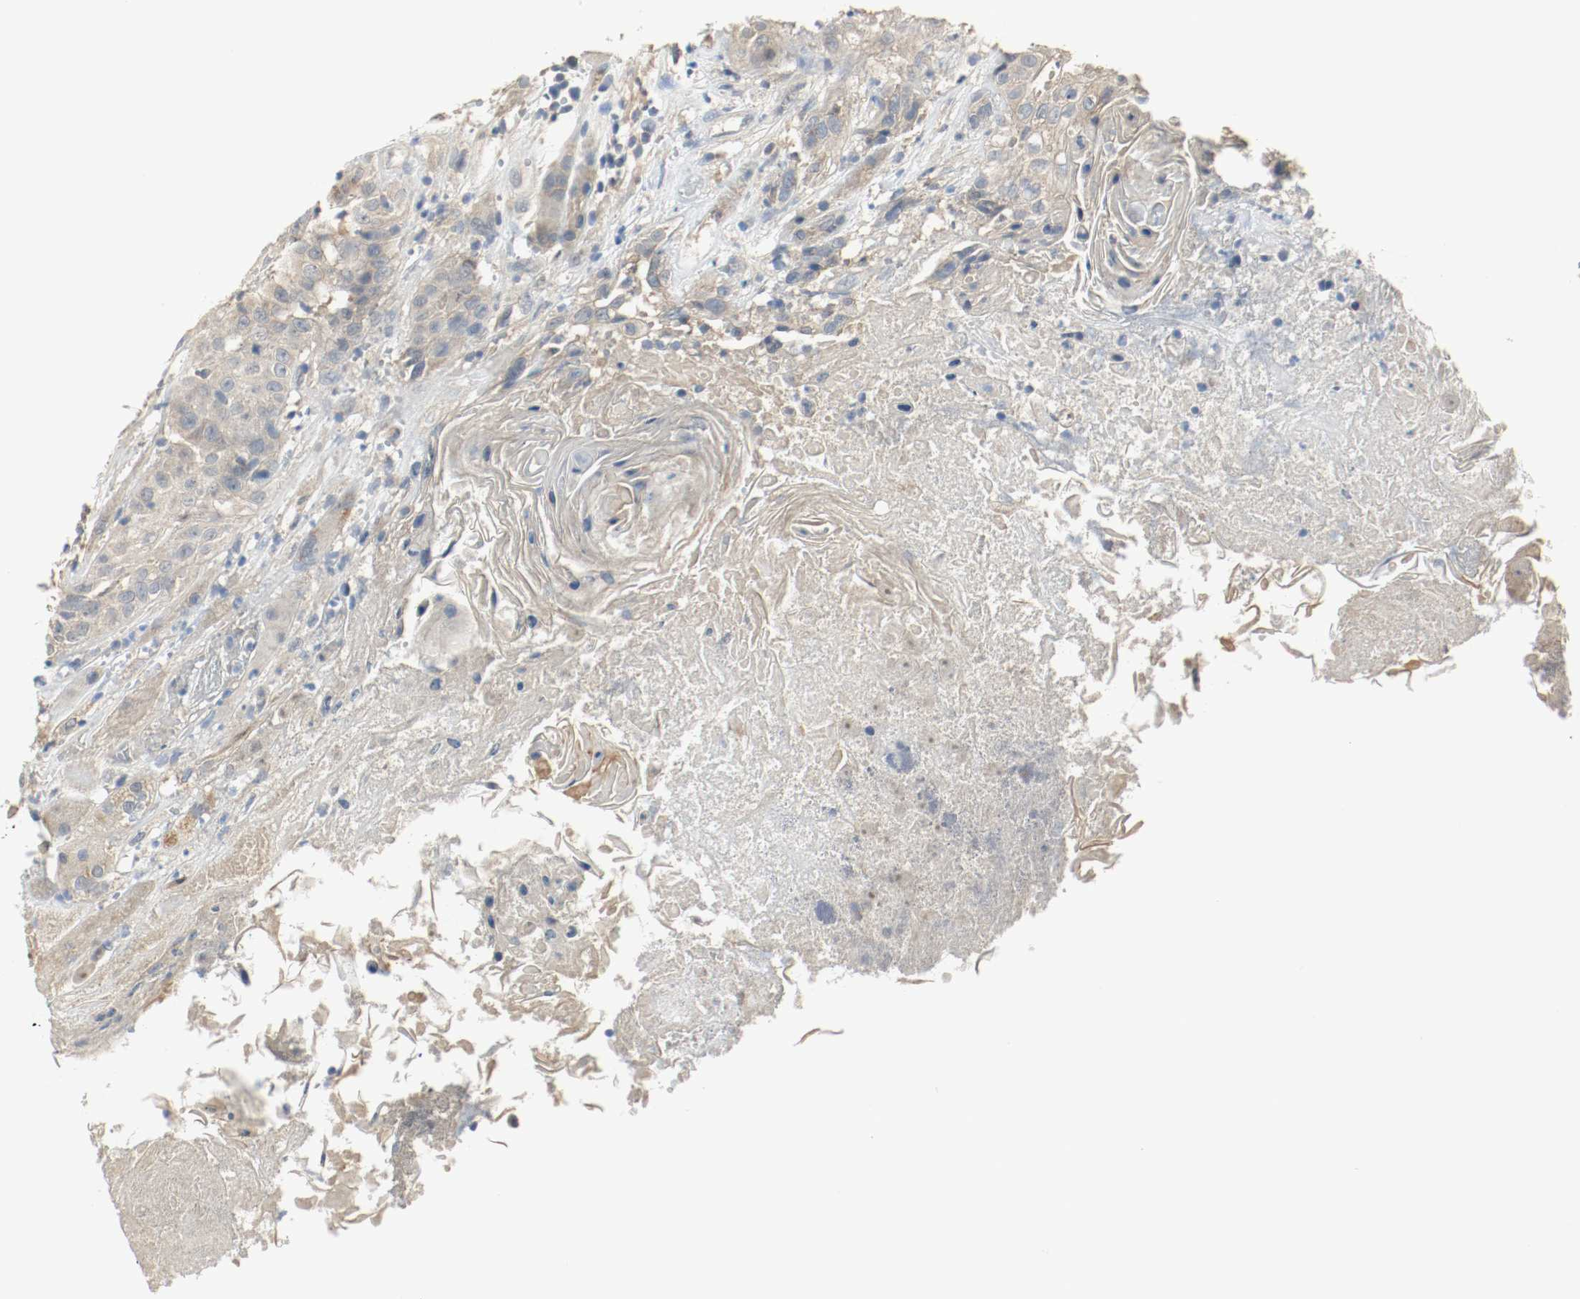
{"staining": {"intensity": "weak", "quantity": "25%-75%", "location": "cytoplasmic/membranous"}, "tissue": "head and neck cancer", "cell_type": "Tumor cells", "image_type": "cancer", "snomed": [{"axis": "morphology", "description": "Squamous cell carcinoma, NOS"}, {"axis": "topography", "description": "Head-Neck"}], "caption": "Human head and neck squamous cell carcinoma stained with a brown dye displays weak cytoplasmic/membranous positive staining in approximately 25%-75% of tumor cells.", "gene": "MELTF", "patient": {"sex": "female", "age": 84}}